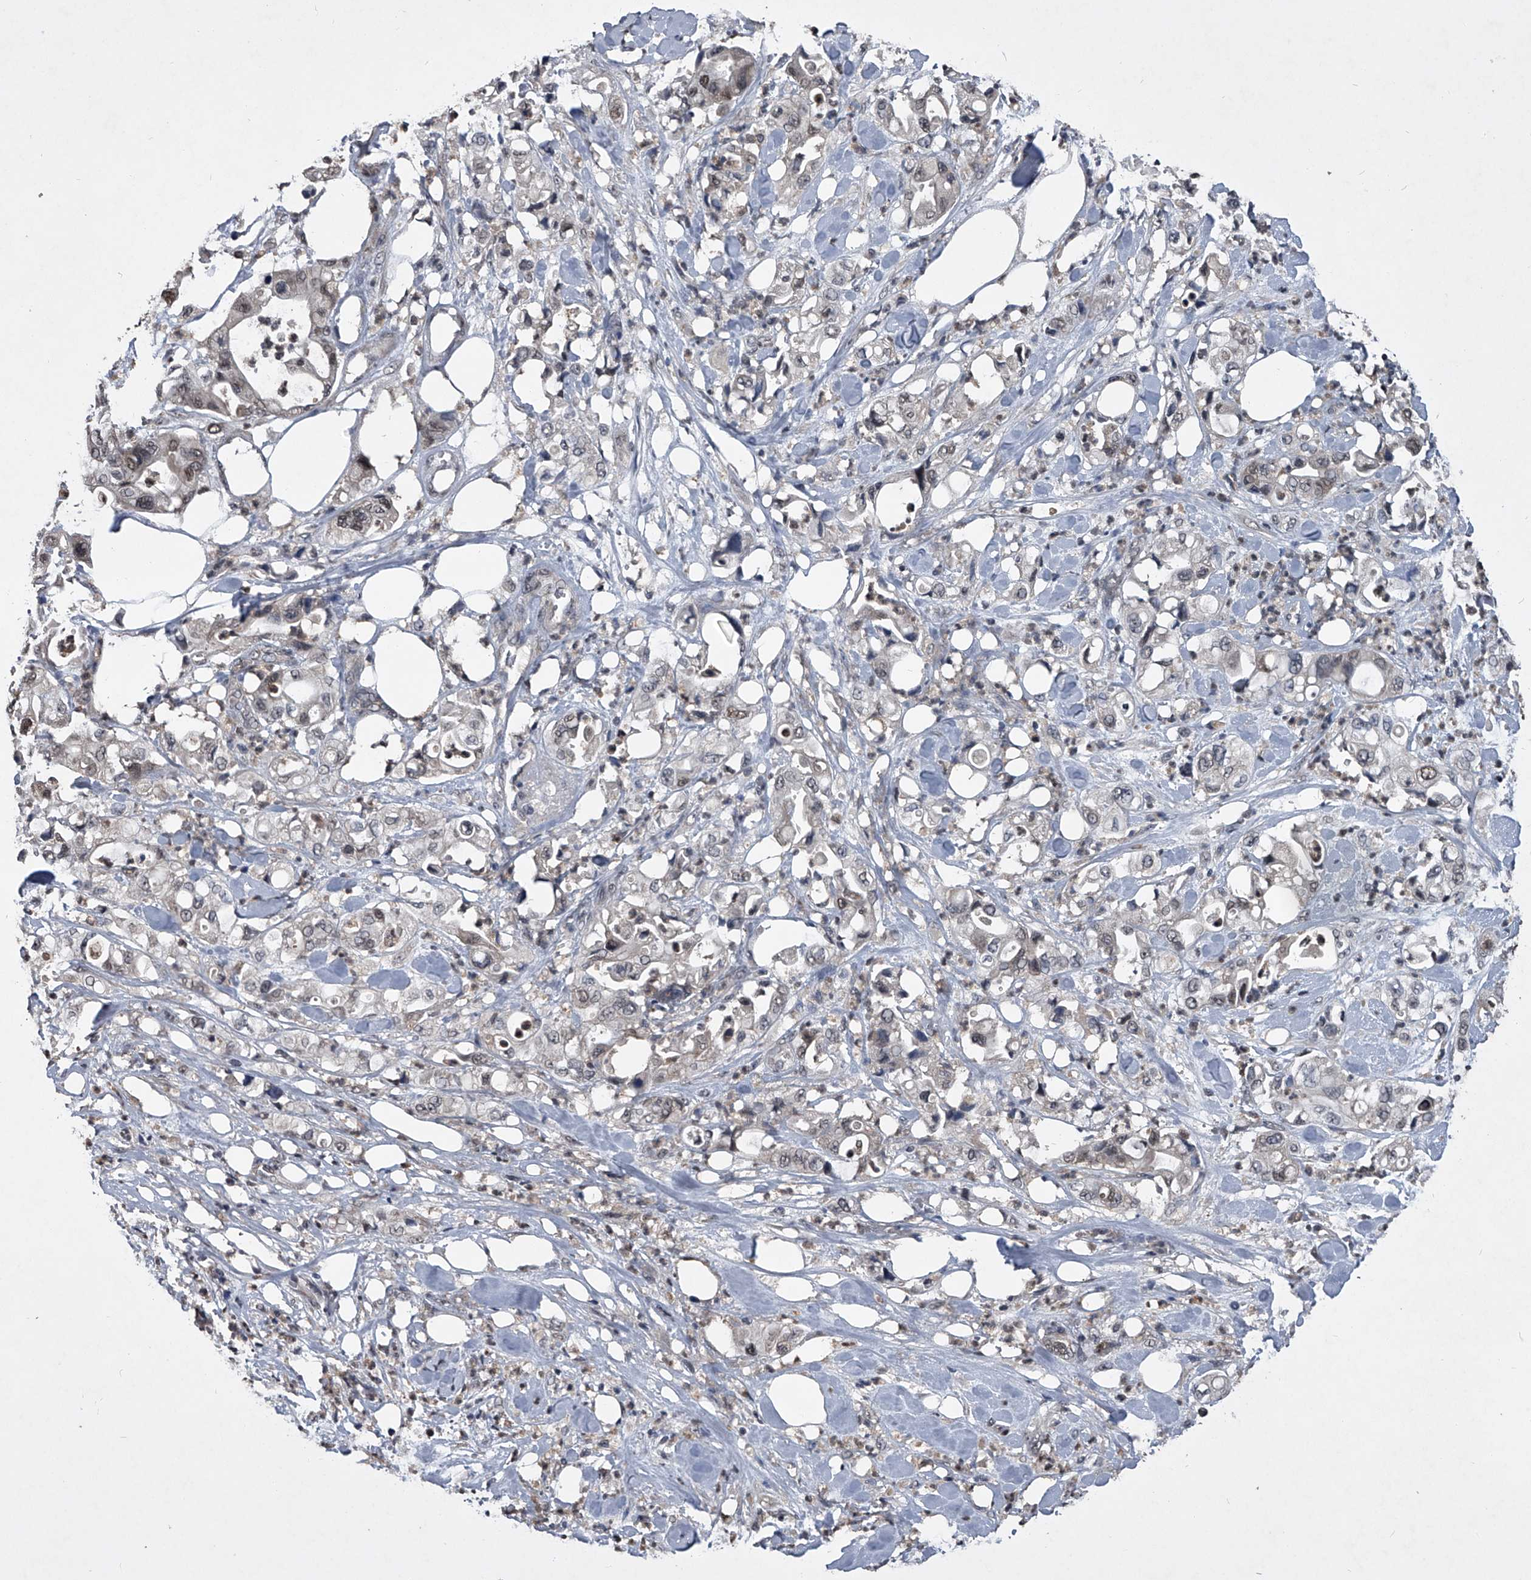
{"staining": {"intensity": "weak", "quantity": "25%-75%", "location": "nuclear"}, "tissue": "pancreatic cancer", "cell_type": "Tumor cells", "image_type": "cancer", "snomed": [{"axis": "morphology", "description": "Adenocarcinoma, NOS"}, {"axis": "topography", "description": "Pancreas"}], "caption": "This micrograph demonstrates pancreatic cancer (adenocarcinoma) stained with IHC to label a protein in brown. The nuclear of tumor cells show weak positivity for the protein. Nuclei are counter-stained blue.", "gene": "TSNAX", "patient": {"sex": "male", "age": 70}}